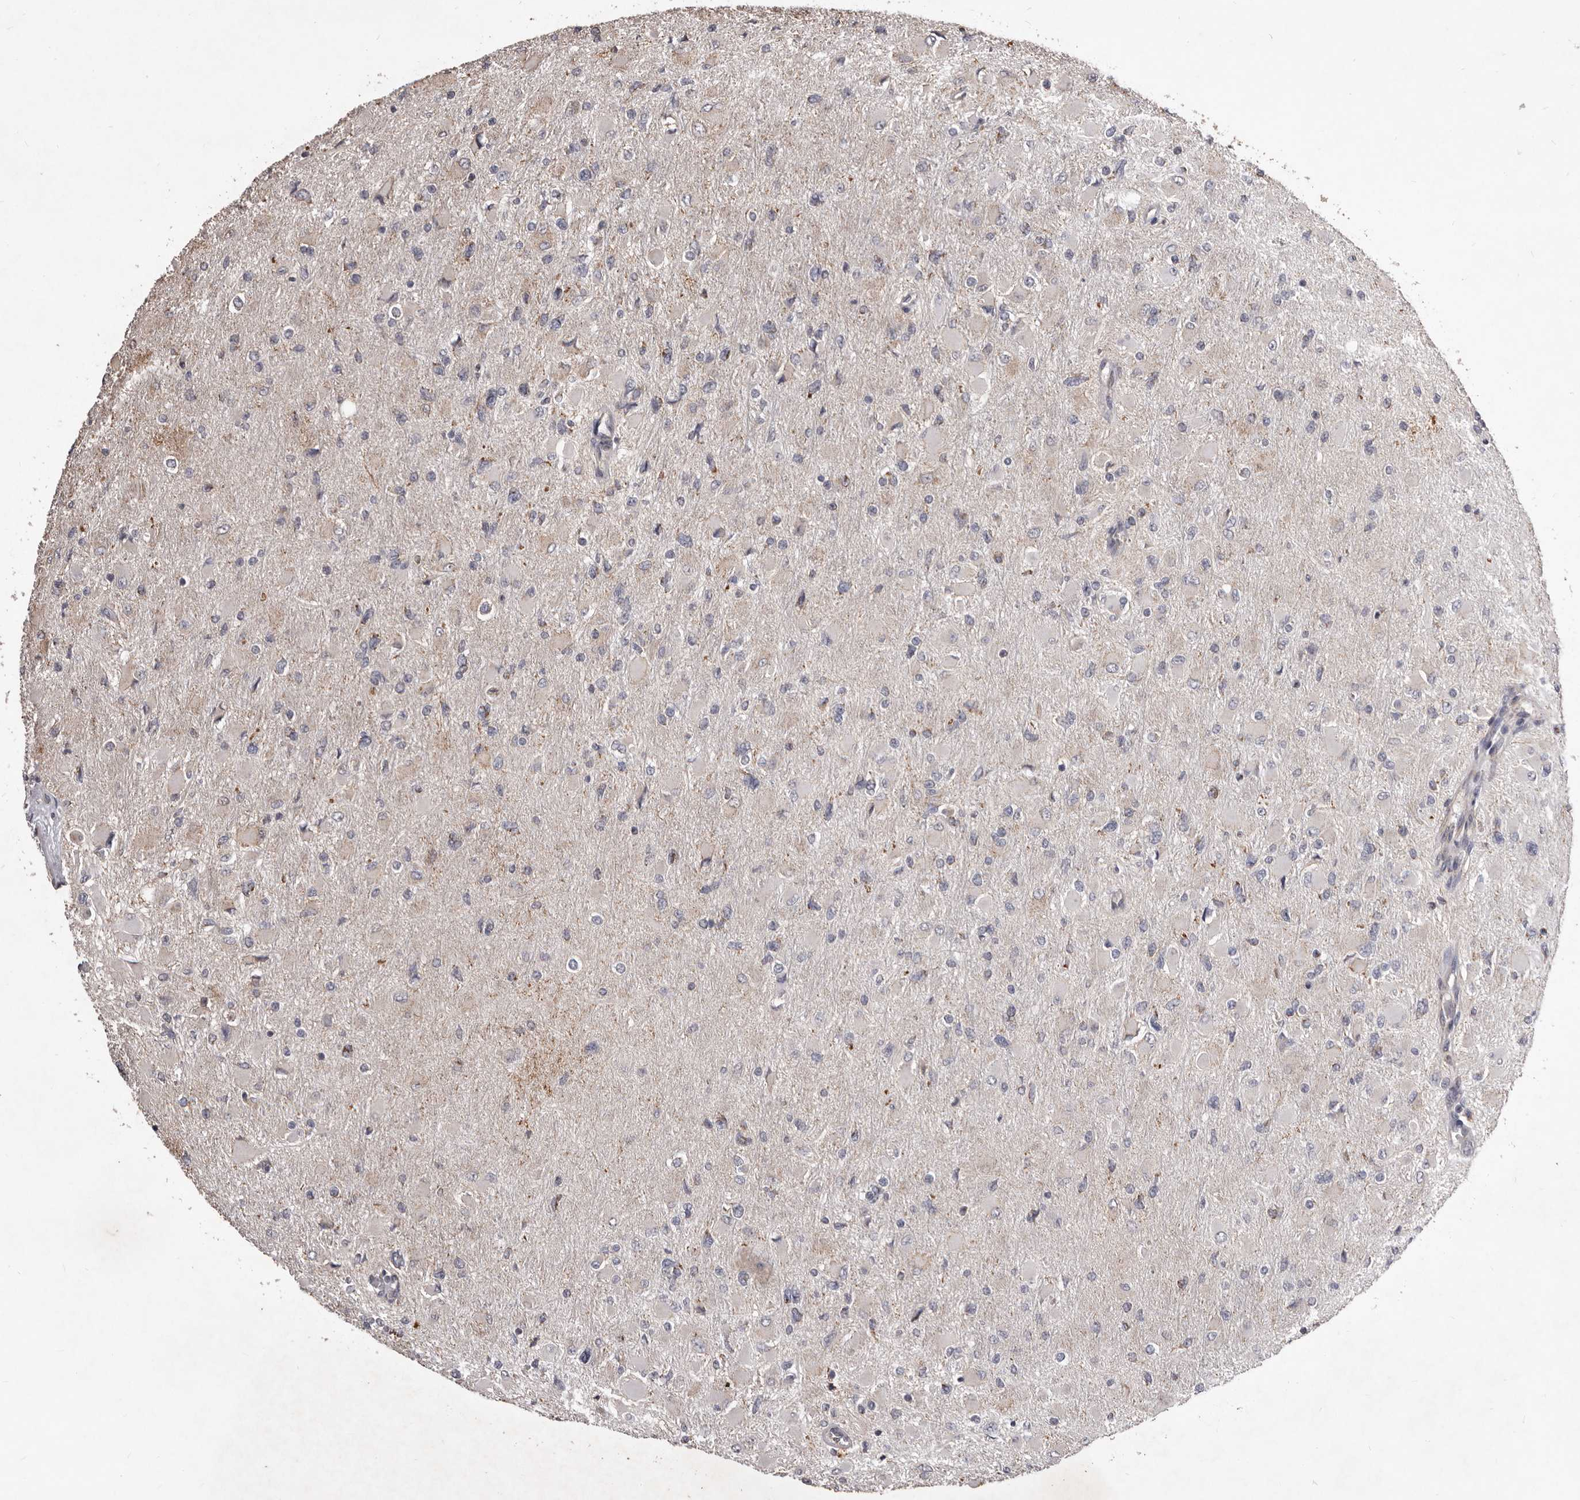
{"staining": {"intensity": "negative", "quantity": "none", "location": "none"}, "tissue": "glioma", "cell_type": "Tumor cells", "image_type": "cancer", "snomed": [{"axis": "morphology", "description": "Glioma, malignant, High grade"}, {"axis": "topography", "description": "Cerebral cortex"}], "caption": "The photomicrograph reveals no staining of tumor cells in glioma.", "gene": "CXCL14", "patient": {"sex": "female", "age": 36}}